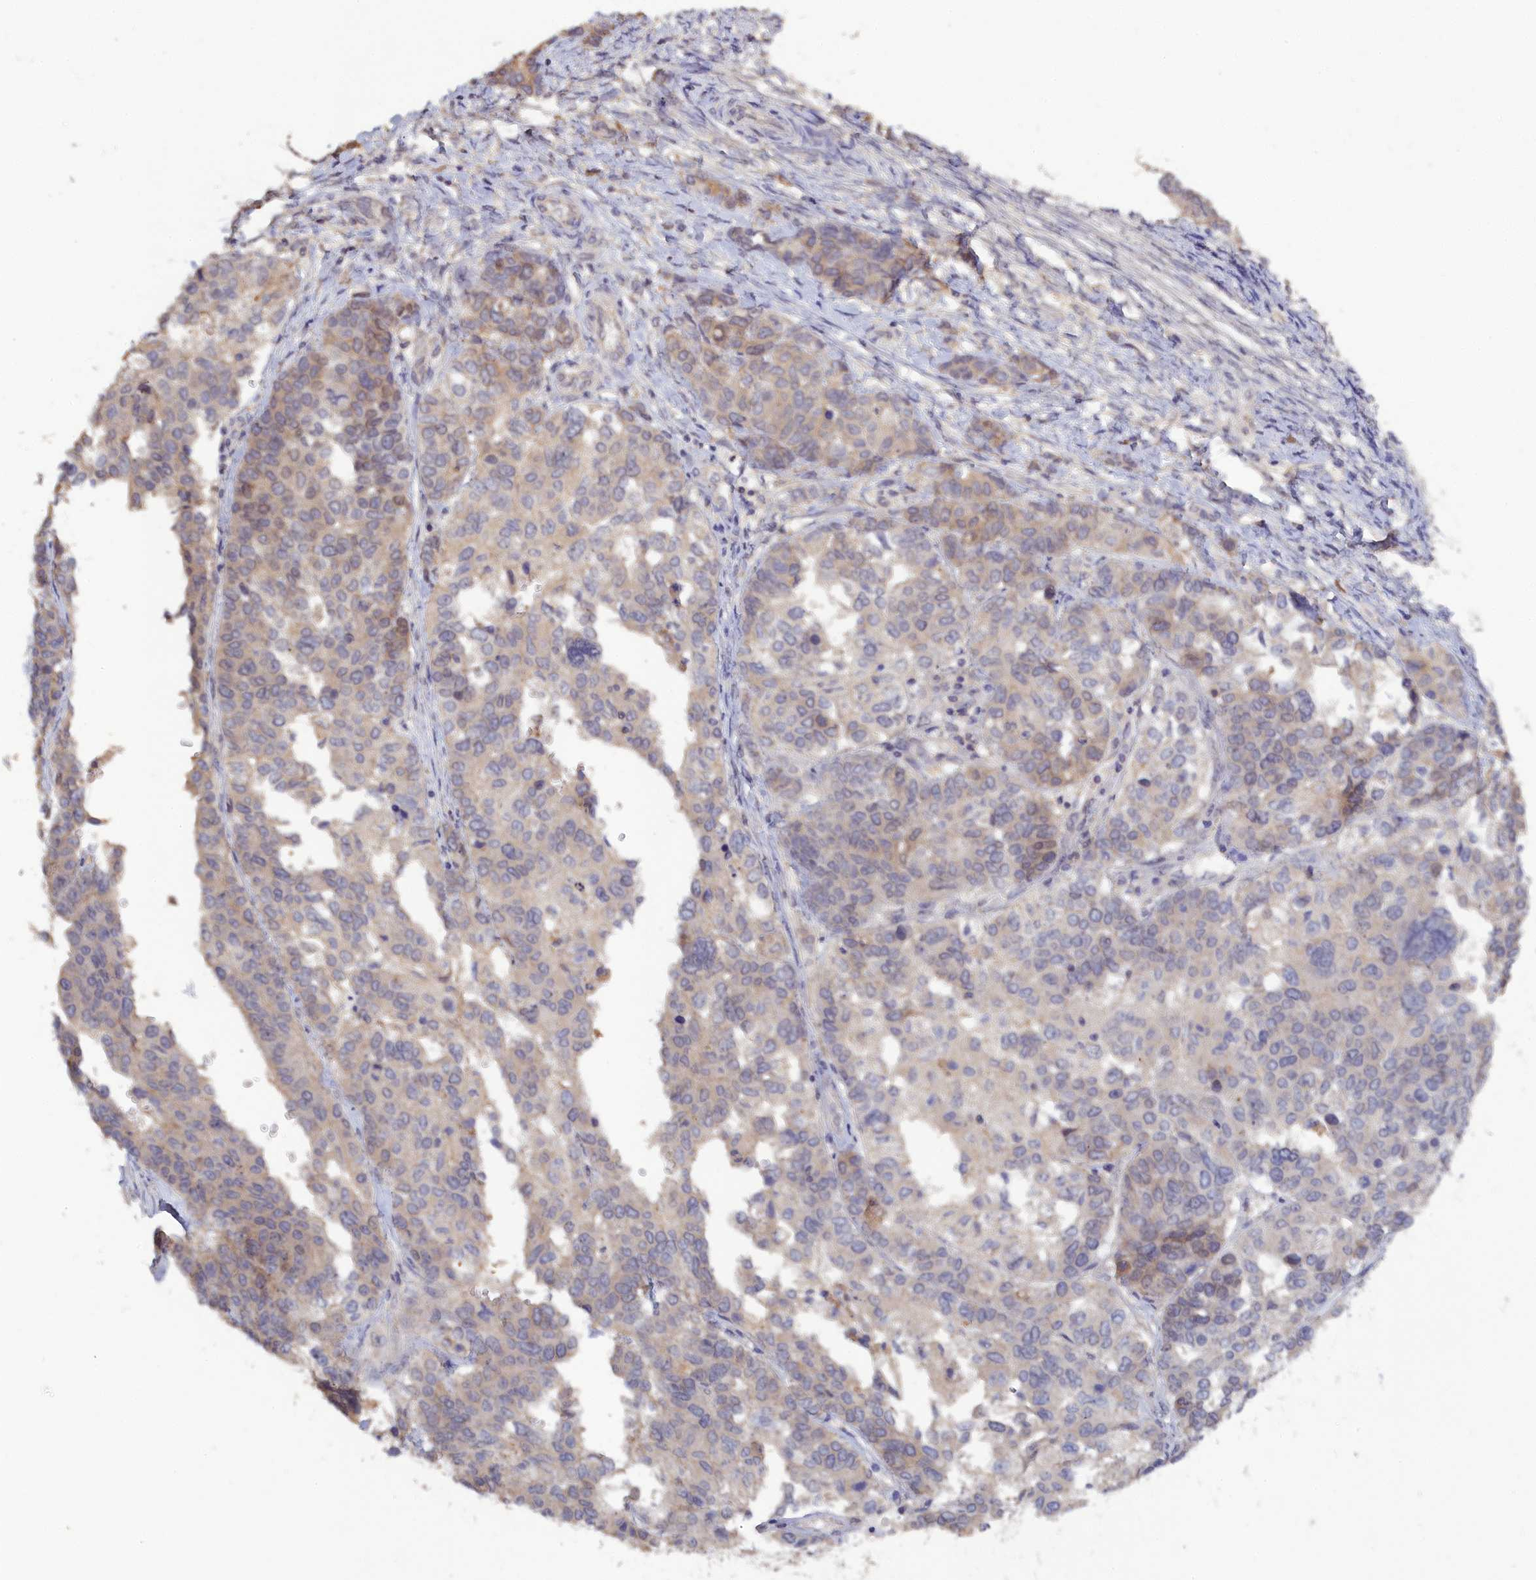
{"staining": {"intensity": "weak", "quantity": "<25%", "location": "cytoplasmic/membranous"}, "tissue": "ovarian cancer", "cell_type": "Tumor cells", "image_type": "cancer", "snomed": [{"axis": "morphology", "description": "Cystadenocarcinoma, serous, NOS"}, {"axis": "topography", "description": "Ovary"}], "caption": "IHC image of ovarian cancer (serous cystadenocarcinoma) stained for a protein (brown), which reveals no staining in tumor cells.", "gene": "CELF5", "patient": {"sex": "female", "age": 44}}